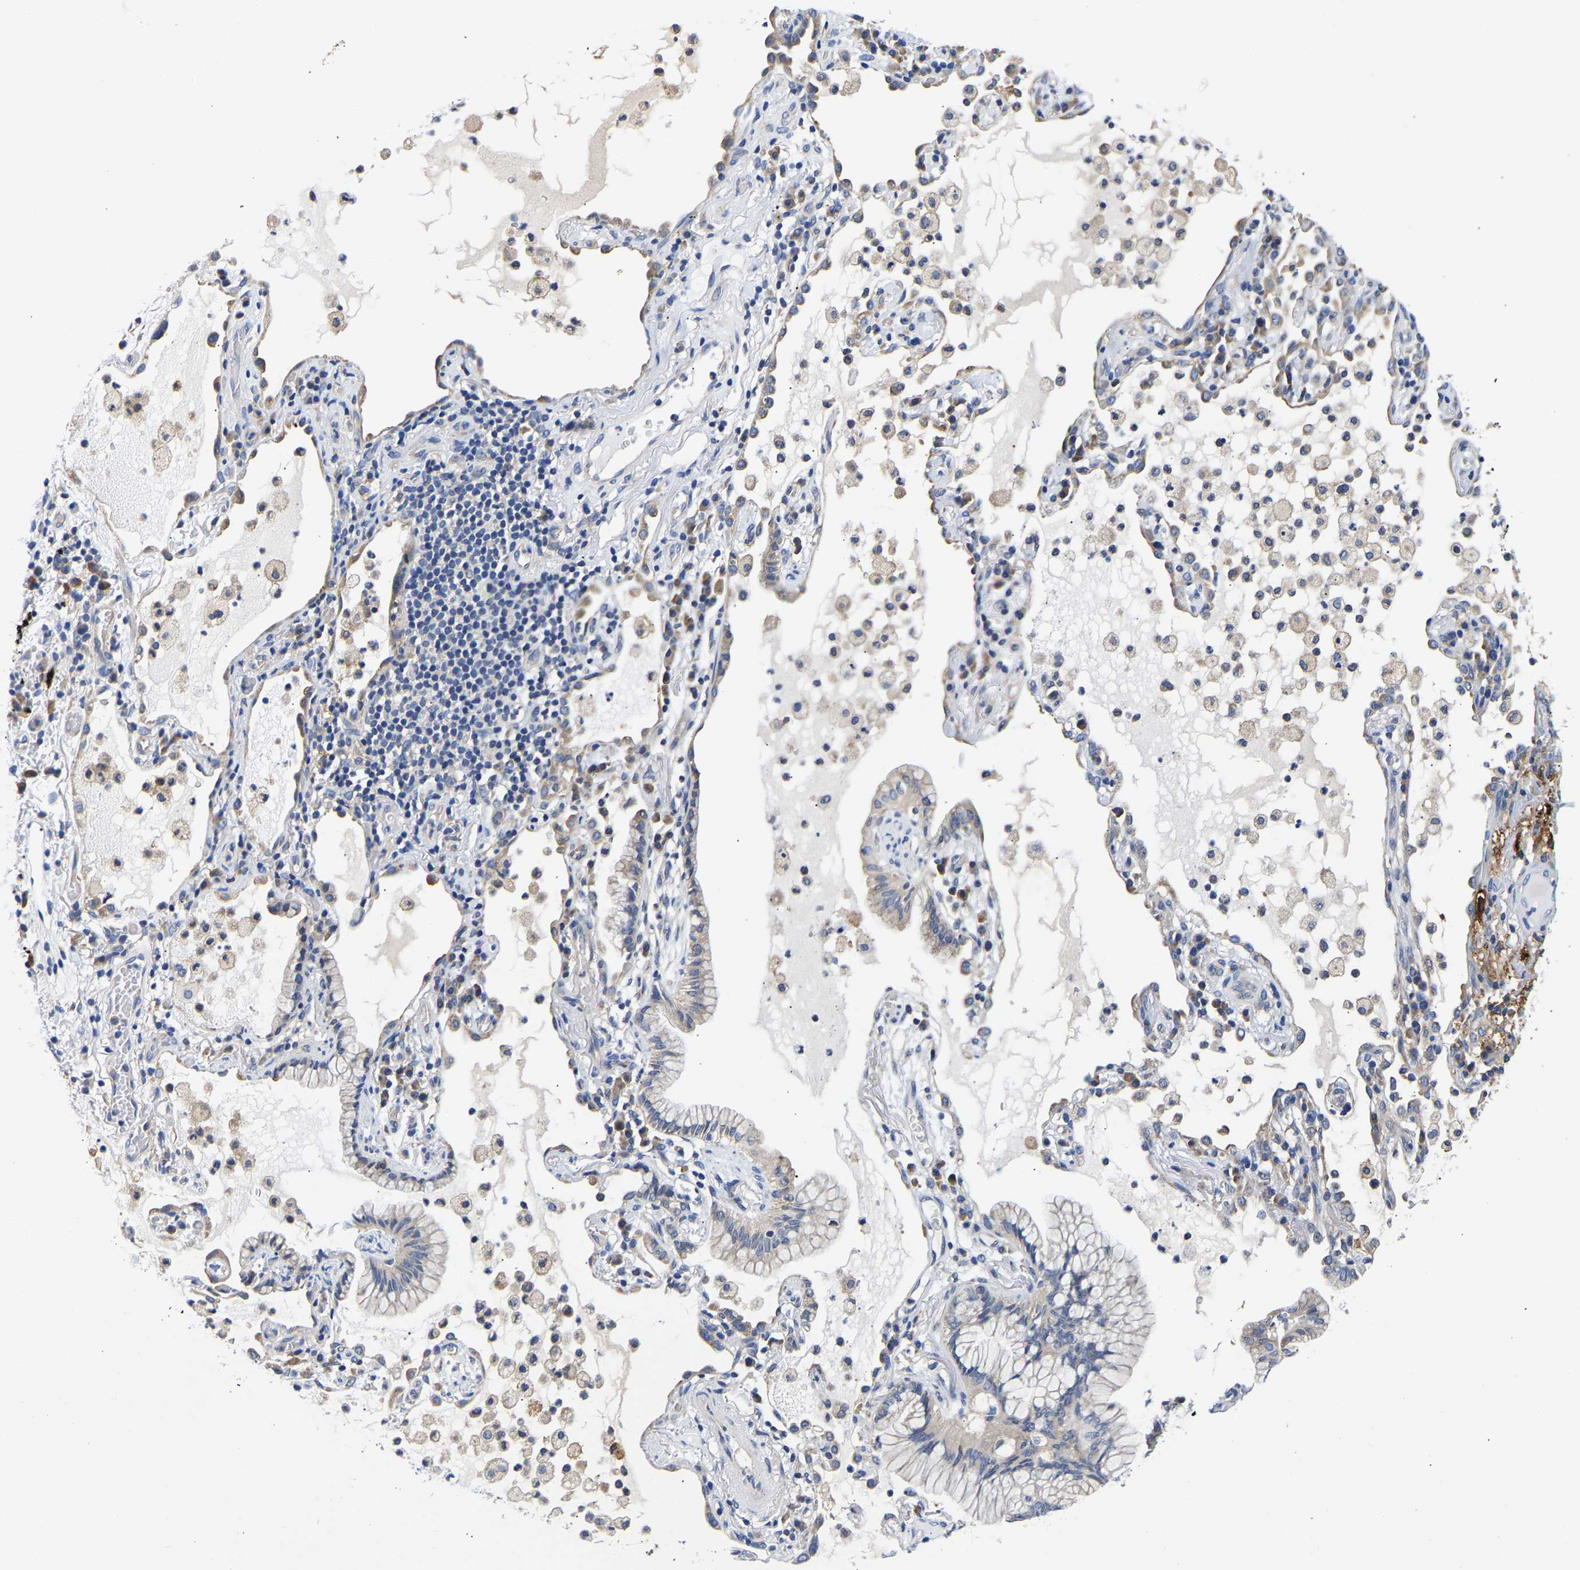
{"staining": {"intensity": "negative", "quantity": "none", "location": "none"}, "tissue": "lung cancer", "cell_type": "Tumor cells", "image_type": "cancer", "snomed": [{"axis": "morphology", "description": "Adenocarcinoma, NOS"}, {"axis": "topography", "description": "Lung"}], "caption": "Immunohistochemistry photomicrograph of lung cancer stained for a protein (brown), which displays no staining in tumor cells. (Immunohistochemistry, brightfield microscopy, high magnification).", "gene": "CCDC6", "patient": {"sex": "female", "age": 70}}